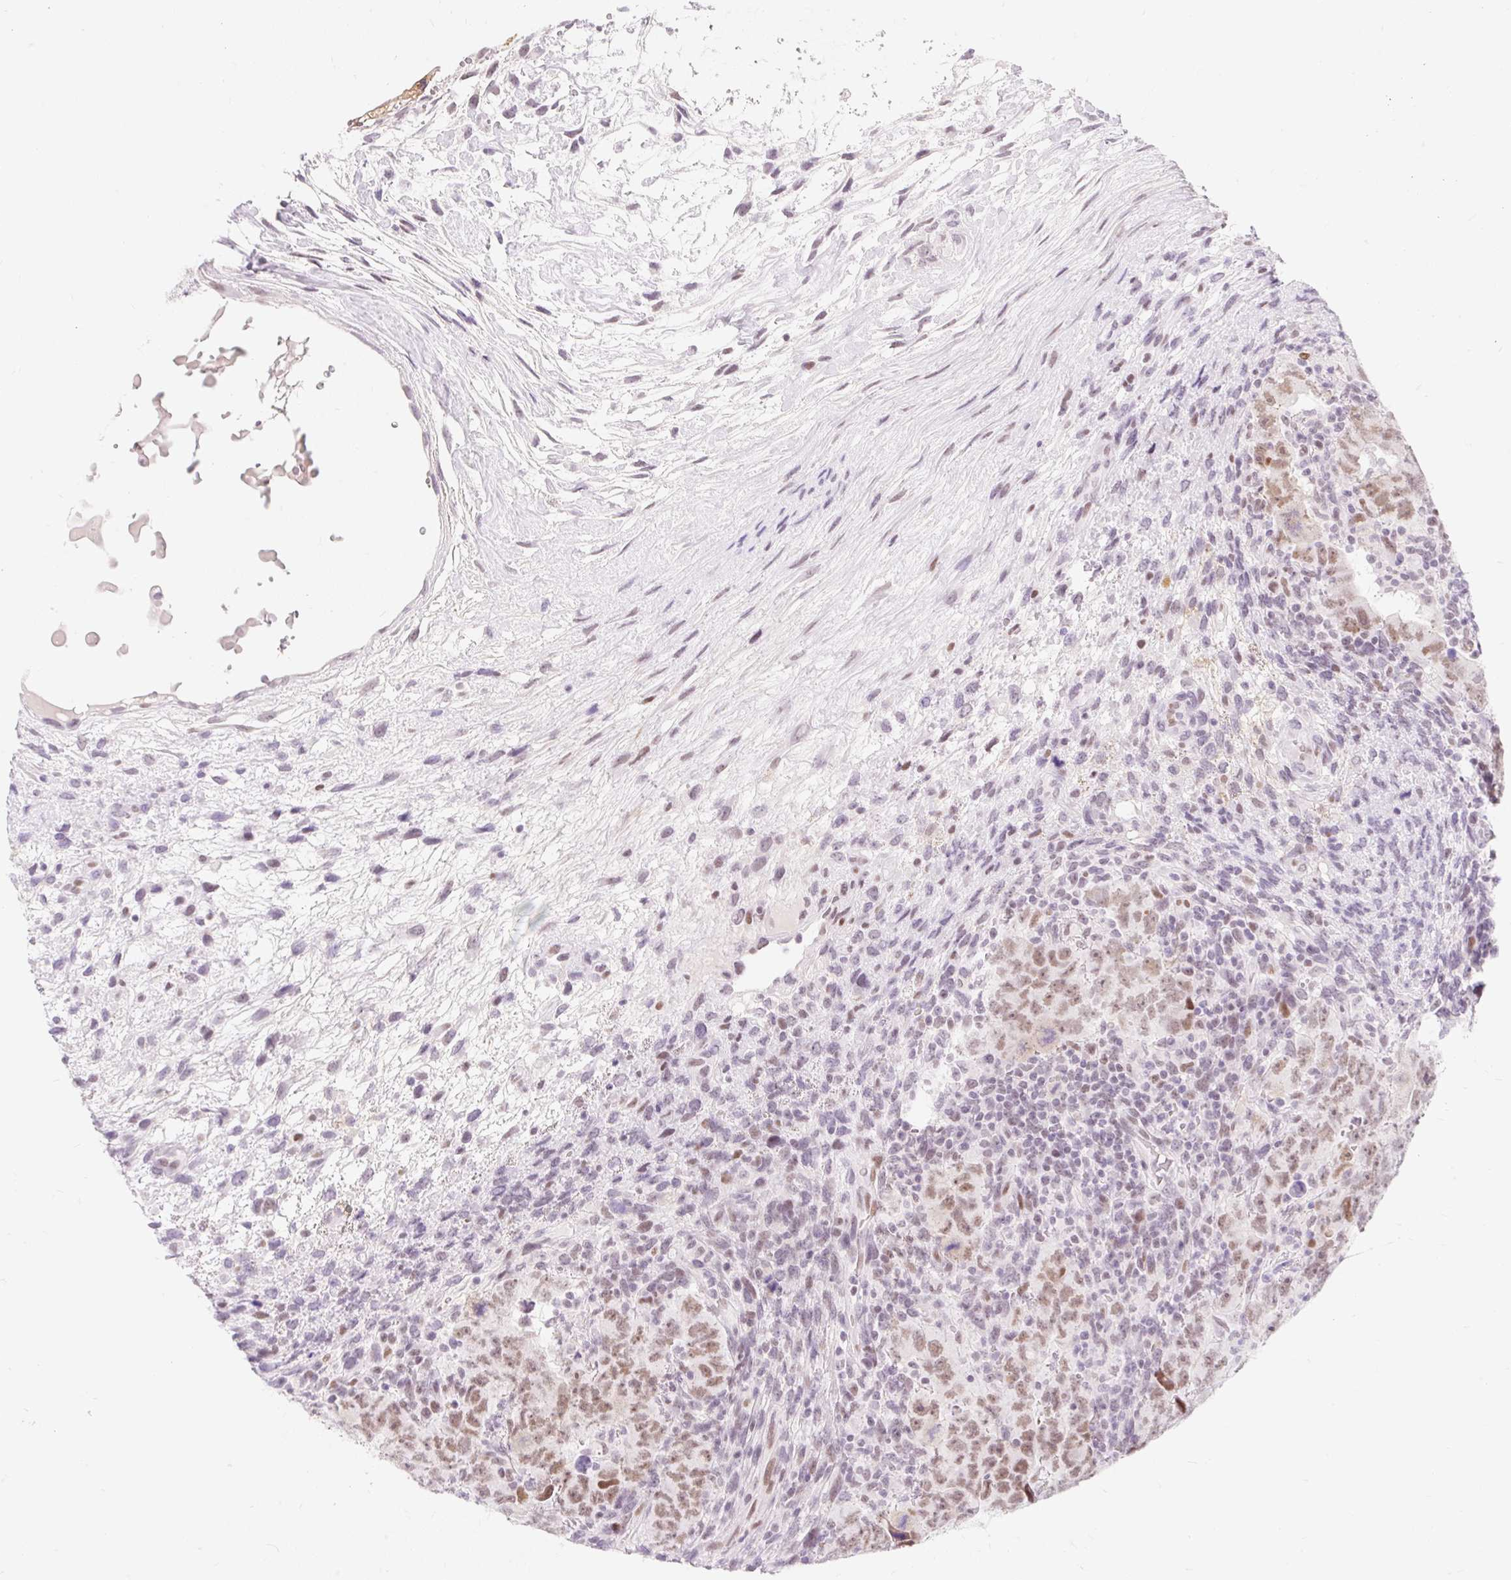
{"staining": {"intensity": "moderate", "quantity": ">75%", "location": "nuclear"}, "tissue": "testis cancer", "cell_type": "Tumor cells", "image_type": "cancer", "snomed": [{"axis": "morphology", "description": "Carcinoma, Embryonal, NOS"}, {"axis": "topography", "description": "Testis"}], "caption": "Testis embryonal carcinoma stained with a brown dye displays moderate nuclear positive positivity in approximately >75% of tumor cells.", "gene": "H2BW1", "patient": {"sex": "male", "age": 24}}